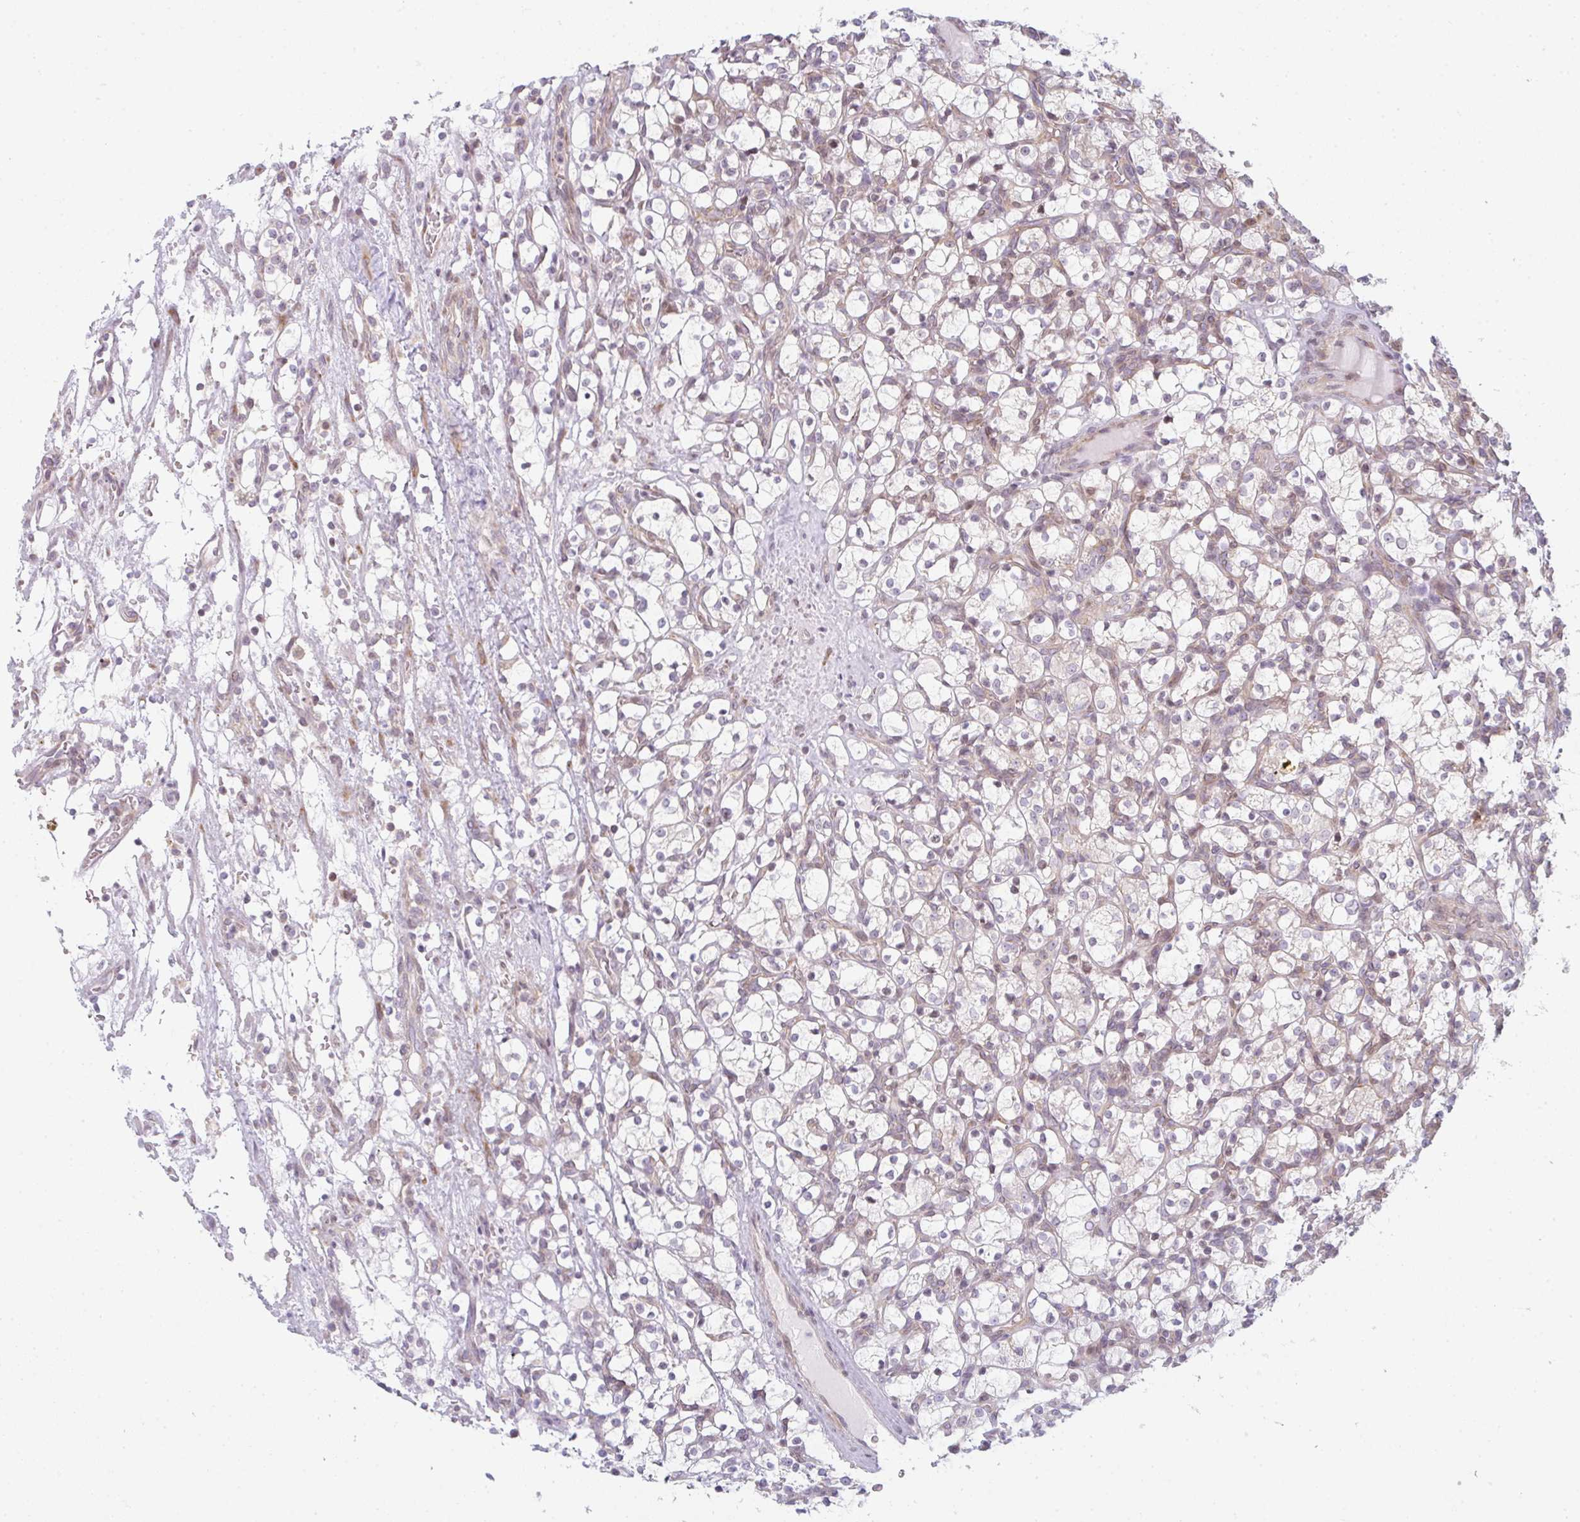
{"staining": {"intensity": "negative", "quantity": "none", "location": "none"}, "tissue": "renal cancer", "cell_type": "Tumor cells", "image_type": "cancer", "snomed": [{"axis": "morphology", "description": "Adenocarcinoma, NOS"}, {"axis": "topography", "description": "Kidney"}], "caption": "This is an IHC micrograph of renal adenocarcinoma. There is no staining in tumor cells.", "gene": "TMEM237", "patient": {"sex": "female", "age": 69}}